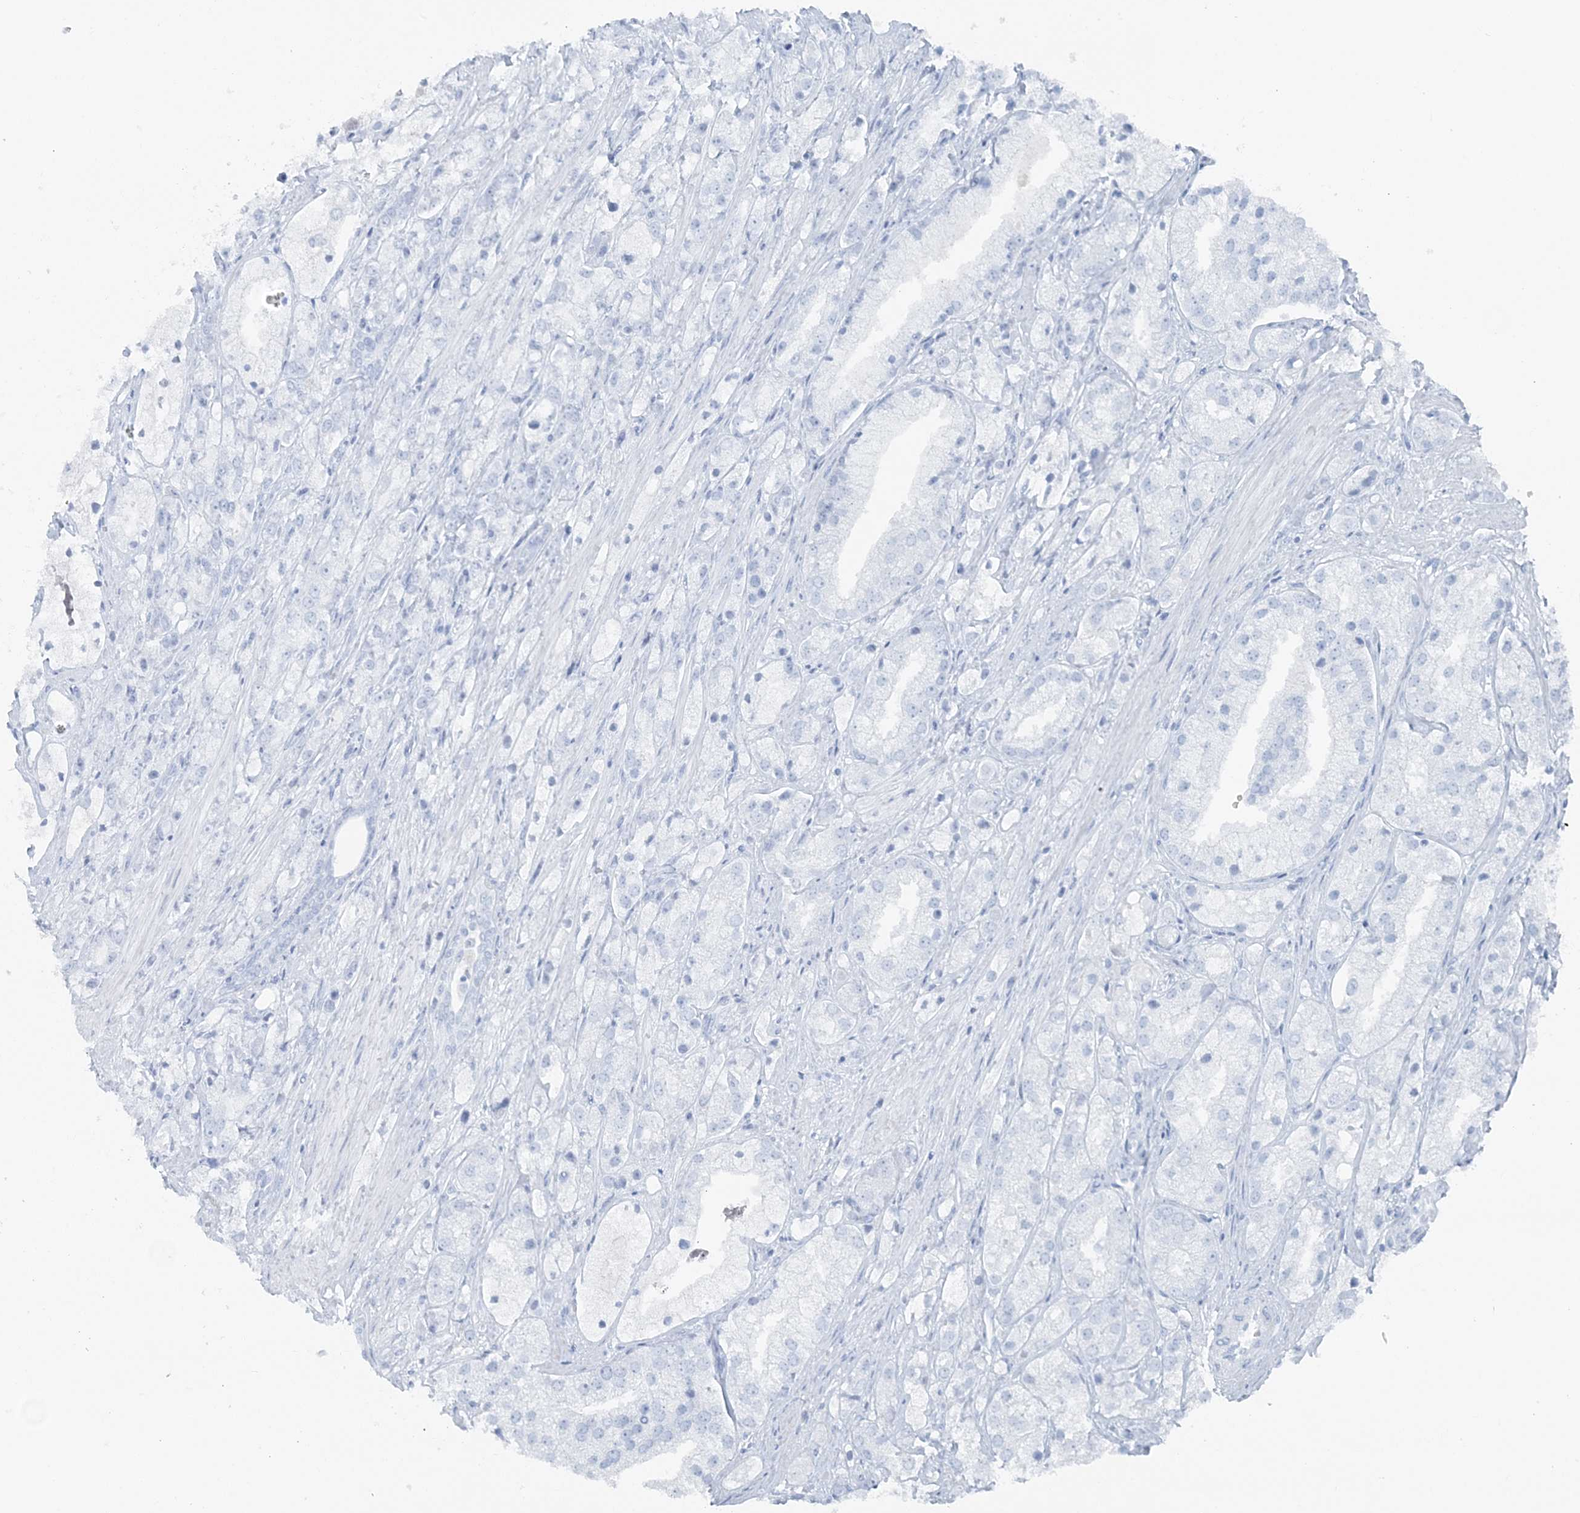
{"staining": {"intensity": "negative", "quantity": "none", "location": "none"}, "tissue": "prostate cancer", "cell_type": "Tumor cells", "image_type": "cancer", "snomed": [{"axis": "morphology", "description": "Adenocarcinoma, High grade"}, {"axis": "topography", "description": "Prostate"}], "caption": "An IHC photomicrograph of high-grade adenocarcinoma (prostate) is shown. There is no staining in tumor cells of high-grade adenocarcinoma (prostate).", "gene": "ATP11A", "patient": {"sex": "male", "age": 50}}